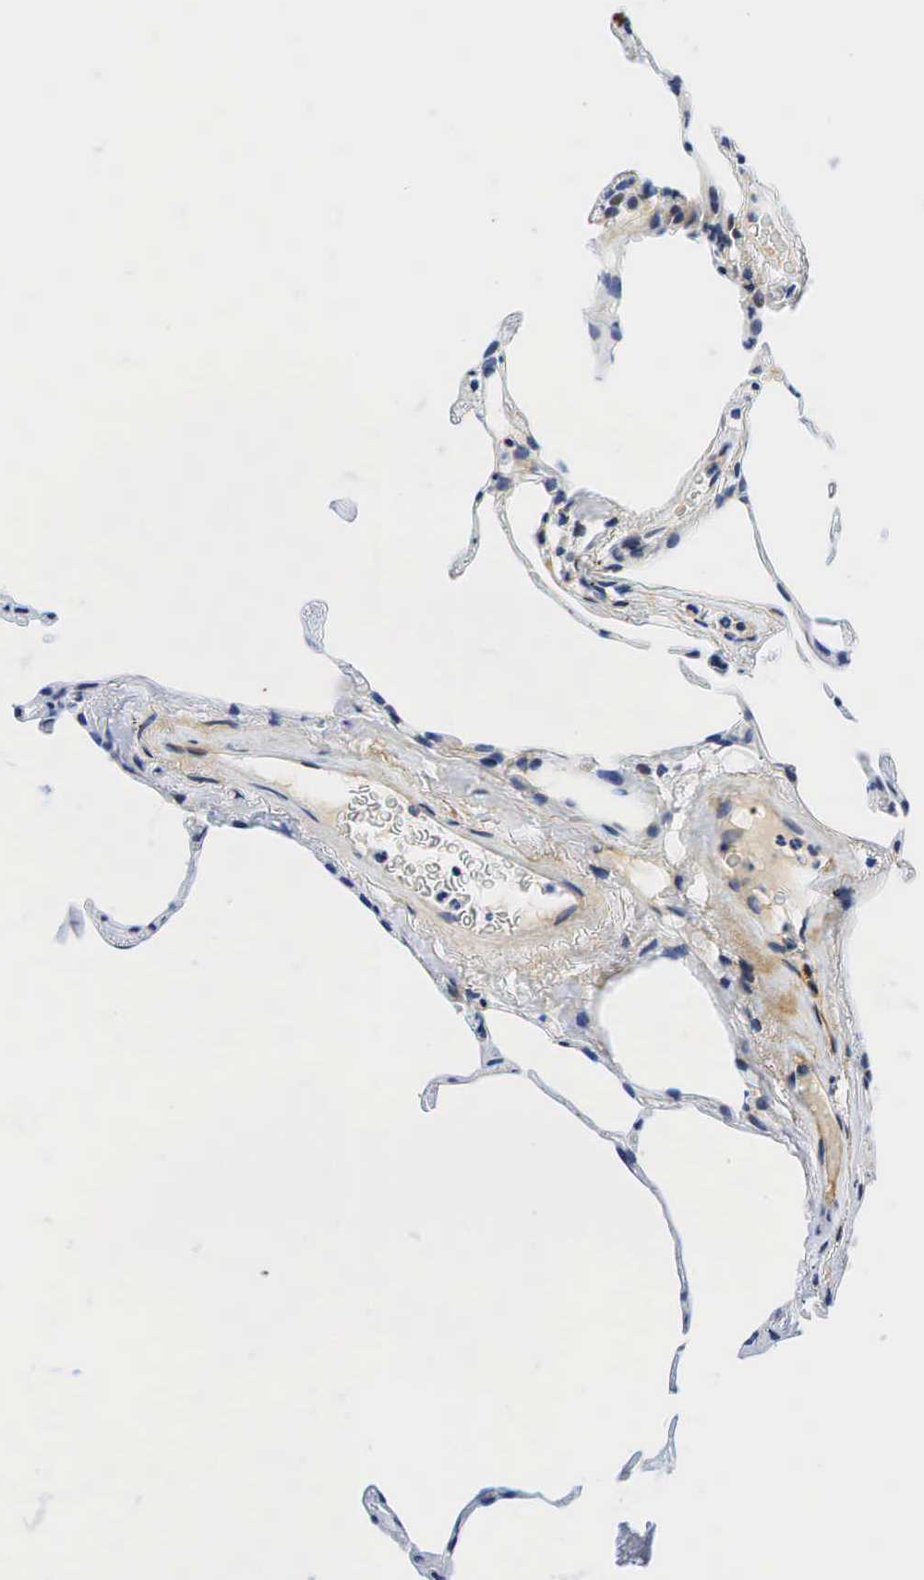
{"staining": {"intensity": "weak", "quantity": "<25%", "location": "cytoplasmic/membranous"}, "tissue": "lung", "cell_type": "Alveolar cells", "image_type": "normal", "snomed": [{"axis": "morphology", "description": "Normal tissue, NOS"}, {"axis": "topography", "description": "Lung"}], "caption": "Protein analysis of benign lung demonstrates no significant staining in alveolar cells. (Stains: DAB (3,3'-diaminobenzidine) immunohistochemistry with hematoxylin counter stain, Microscopy: brightfield microscopy at high magnification).", "gene": "INHA", "patient": {"sex": "female", "age": 75}}